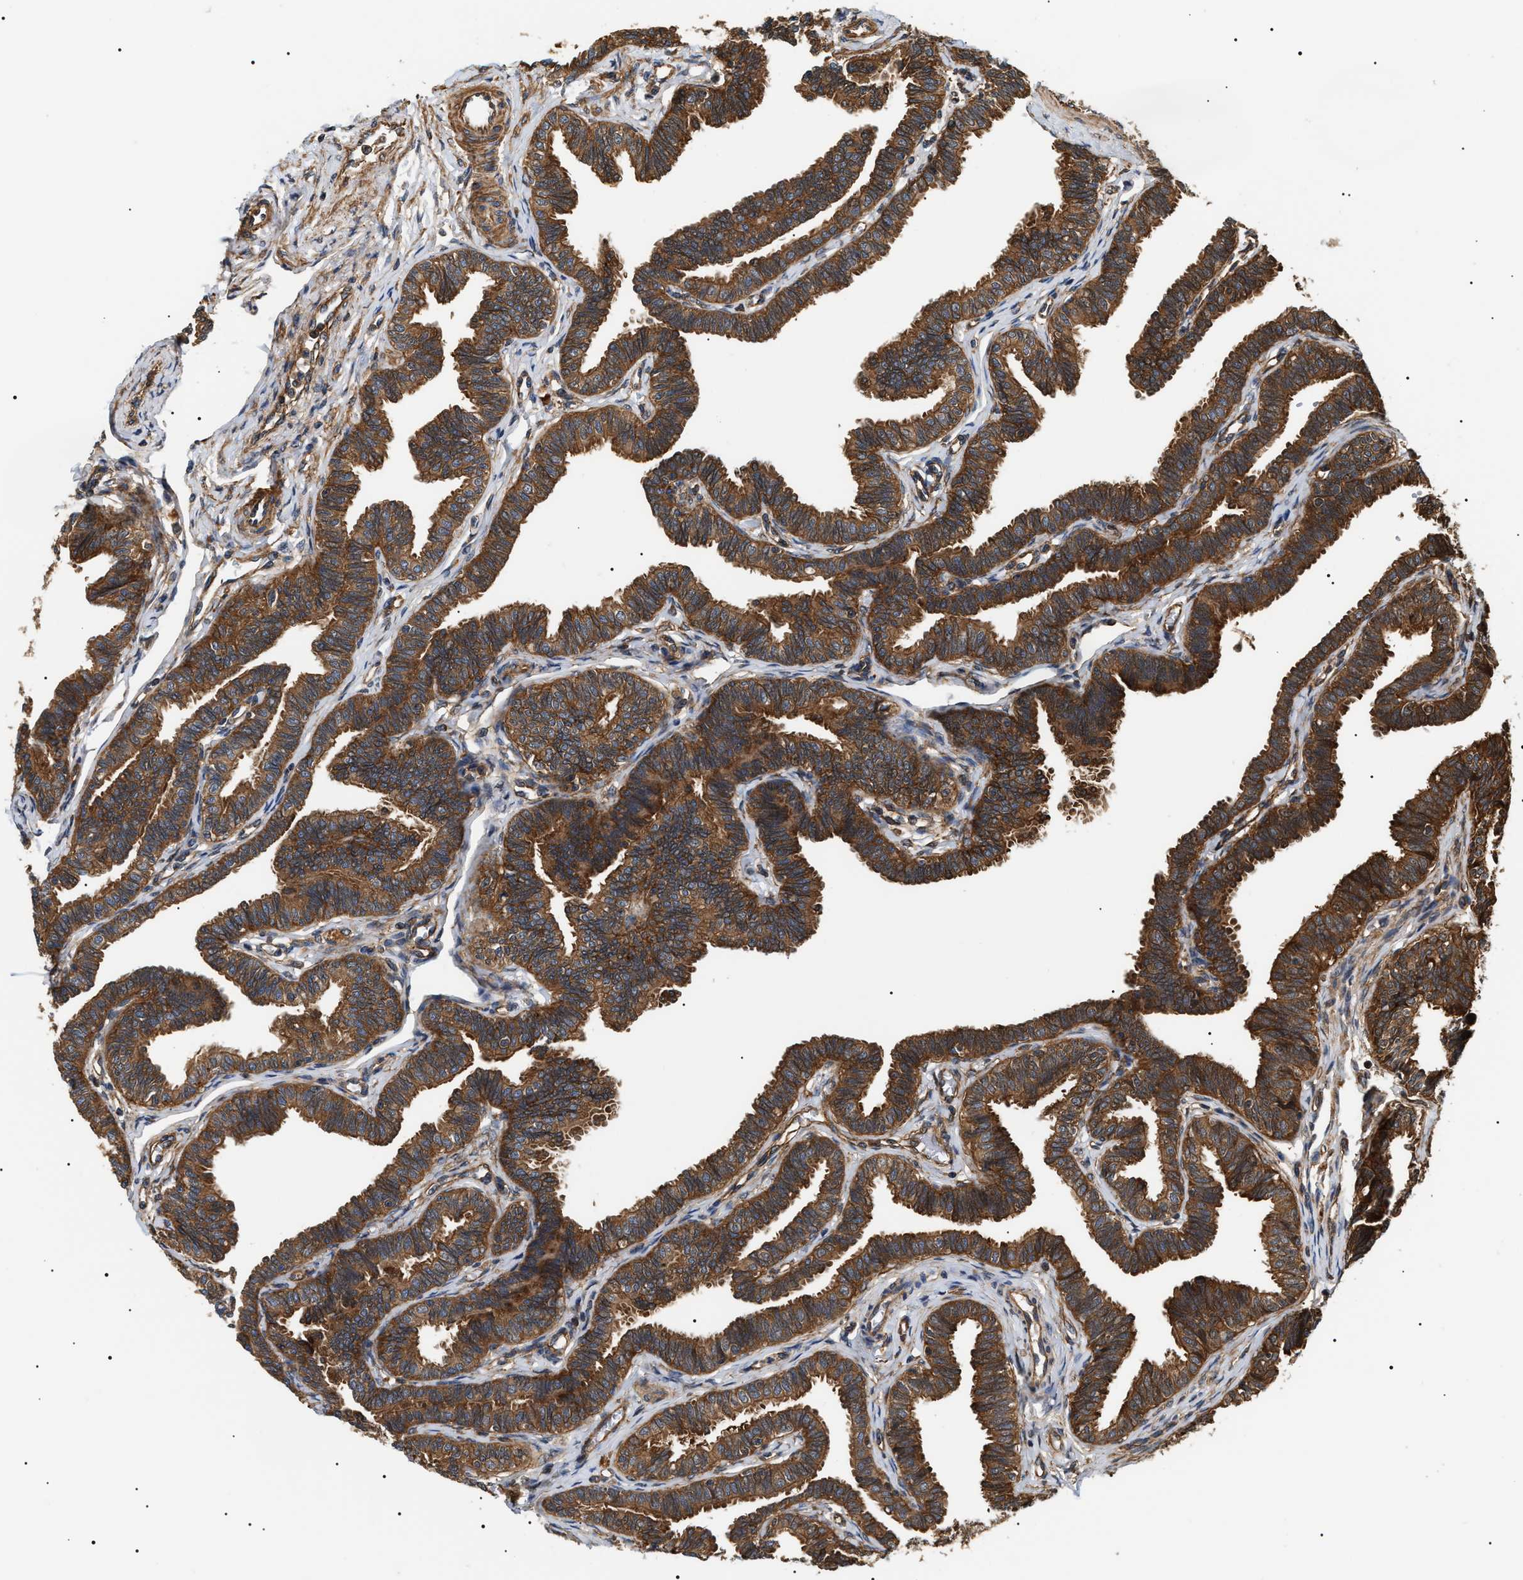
{"staining": {"intensity": "strong", "quantity": ">75%", "location": "cytoplasmic/membranous"}, "tissue": "fallopian tube", "cell_type": "Glandular cells", "image_type": "normal", "snomed": [{"axis": "morphology", "description": "Normal tissue, NOS"}, {"axis": "topography", "description": "Fallopian tube"}, {"axis": "topography", "description": "Ovary"}], "caption": "DAB (3,3'-diaminobenzidine) immunohistochemical staining of benign human fallopian tube demonstrates strong cytoplasmic/membranous protein expression in approximately >75% of glandular cells.", "gene": "SH3GLB2", "patient": {"sex": "female", "age": 23}}